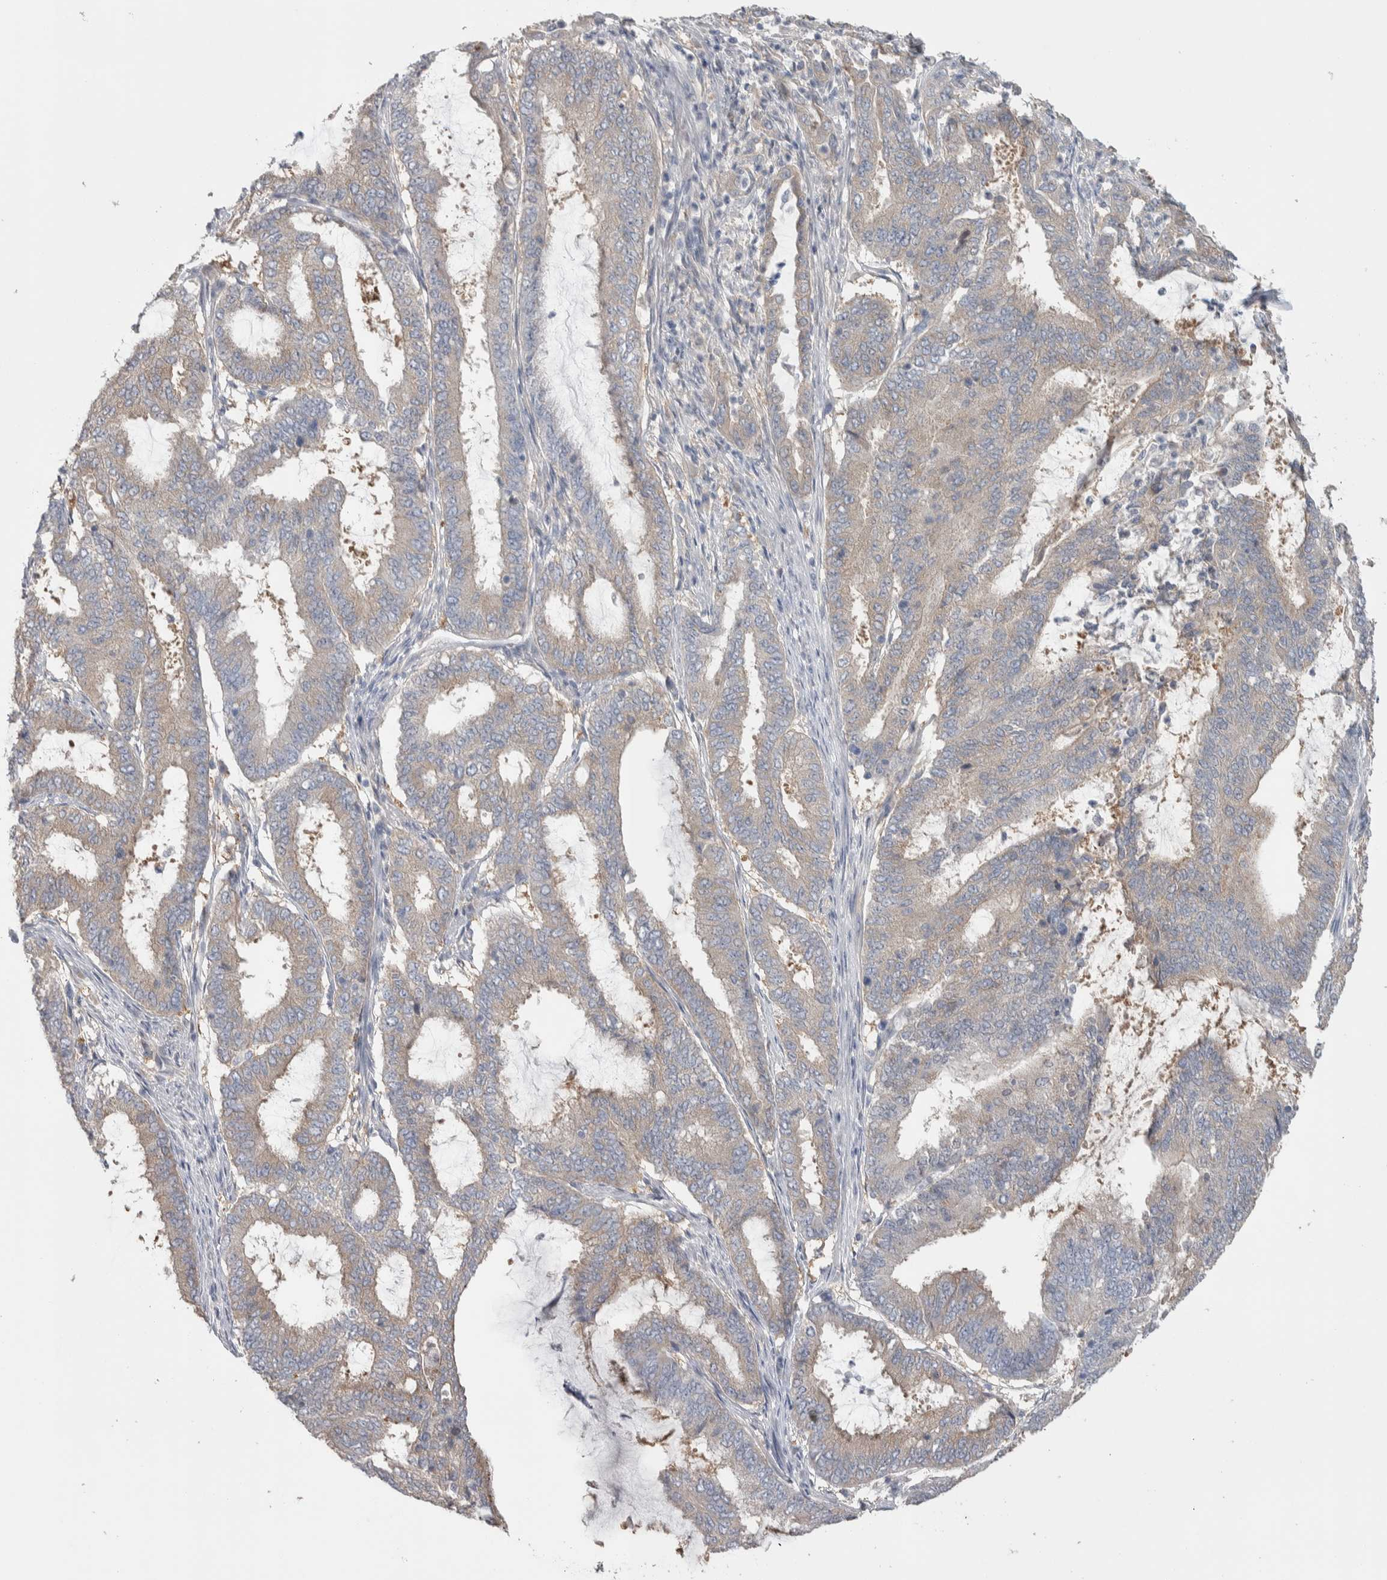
{"staining": {"intensity": "weak", "quantity": "<25%", "location": "cytoplasmic/membranous"}, "tissue": "endometrial cancer", "cell_type": "Tumor cells", "image_type": "cancer", "snomed": [{"axis": "morphology", "description": "Adenocarcinoma, NOS"}, {"axis": "topography", "description": "Endometrium"}], "caption": "Micrograph shows no protein staining in tumor cells of adenocarcinoma (endometrial) tissue. Nuclei are stained in blue.", "gene": "GPHN", "patient": {"sex": "female", "age": 51}}